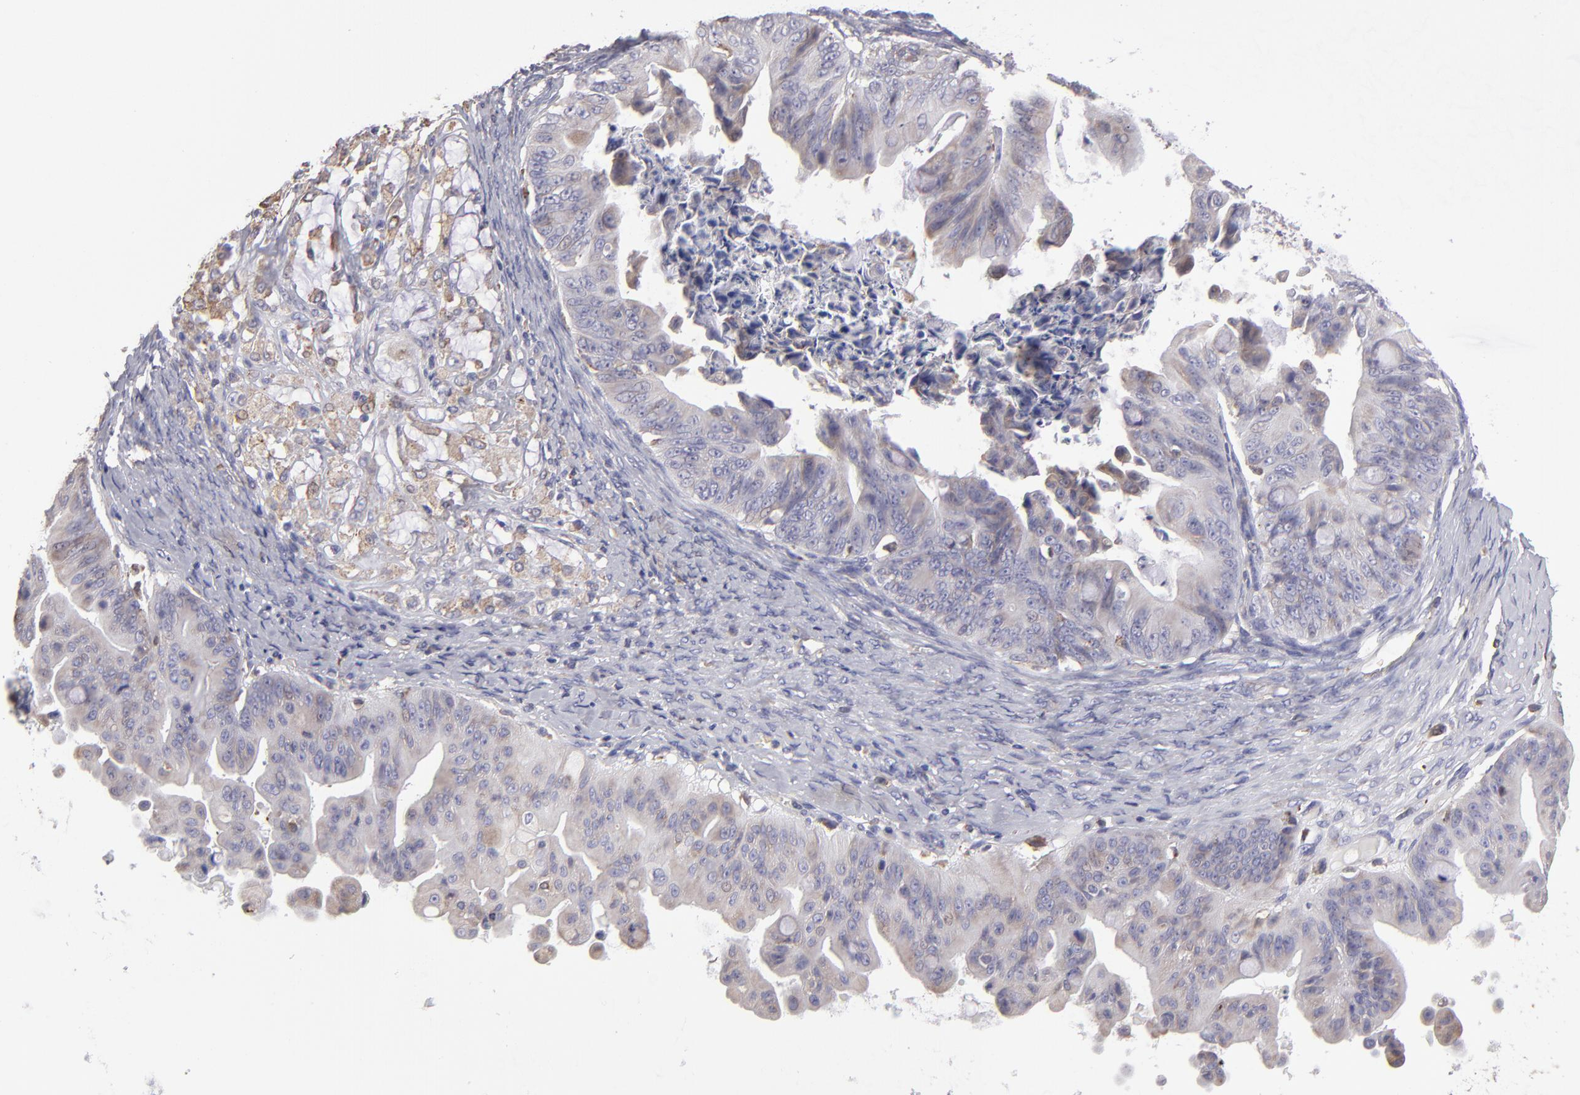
{"staining": {"intensity": "weak", "quantity": ">75%", "location": "cytoplasmic/membranous"}, "tissue": "ovarian cancer", "cell_type": "Tumor cells", "image_type": "cancer", "snomed": [{"axis": "morphology", "description": "Cystadenocarcinoma, mucinous, NOS"}, {"axis": "topography", "description": "Ovary"}], "caption": "Brown immunohistochemical staining in ovarian cancer shows weak cytoplasmic/membranous positivity in about >75% of tumor cells.", "gene": "CALR", "patient": {"sex": "female", "age": 37}}